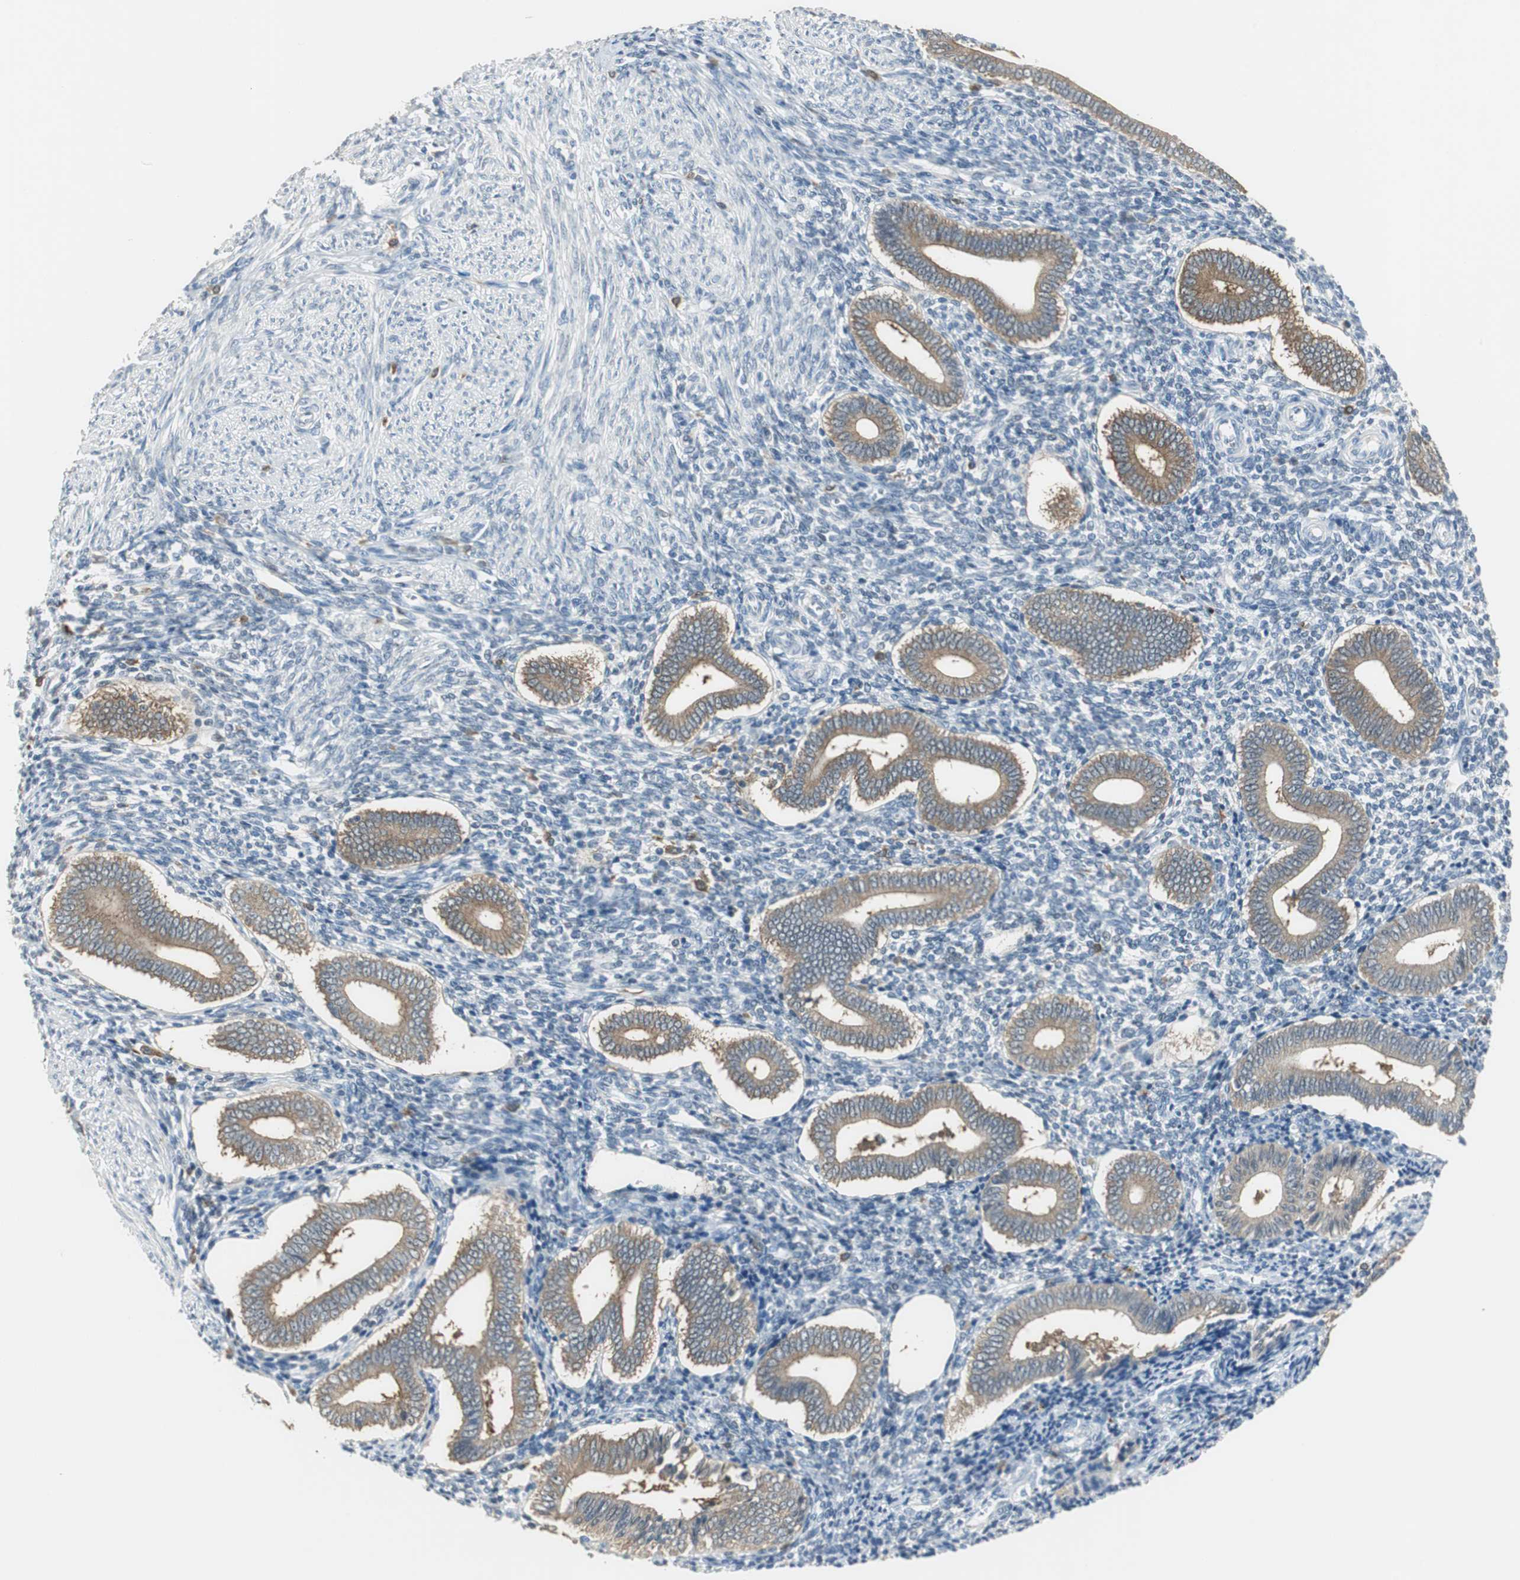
{"staining": {"intensity": "negative", "quantity": "none", "location": "none"}, "tissue": "endometrium", "cell_type": "Cells in endometrial stroma", "image_type": "normal", "snomed": [{"axis": "morphology", "description": "Normal tissue, NOS"}, {"axis": "topography", "description": "Uterus"}, {"axis": "topography", "description": "Endometrium"}], "caption": "Immunohistochemistry (IHC) photomicrograph of unremarkable endometrium stained for a protein (brown), which reveals no expression in cells in endometrial stroma. (DAB immunohistochemistry with hematoxylin counter stain).", "gene": "MSTO1", "patient": {"sex": "female", "age": 33}}